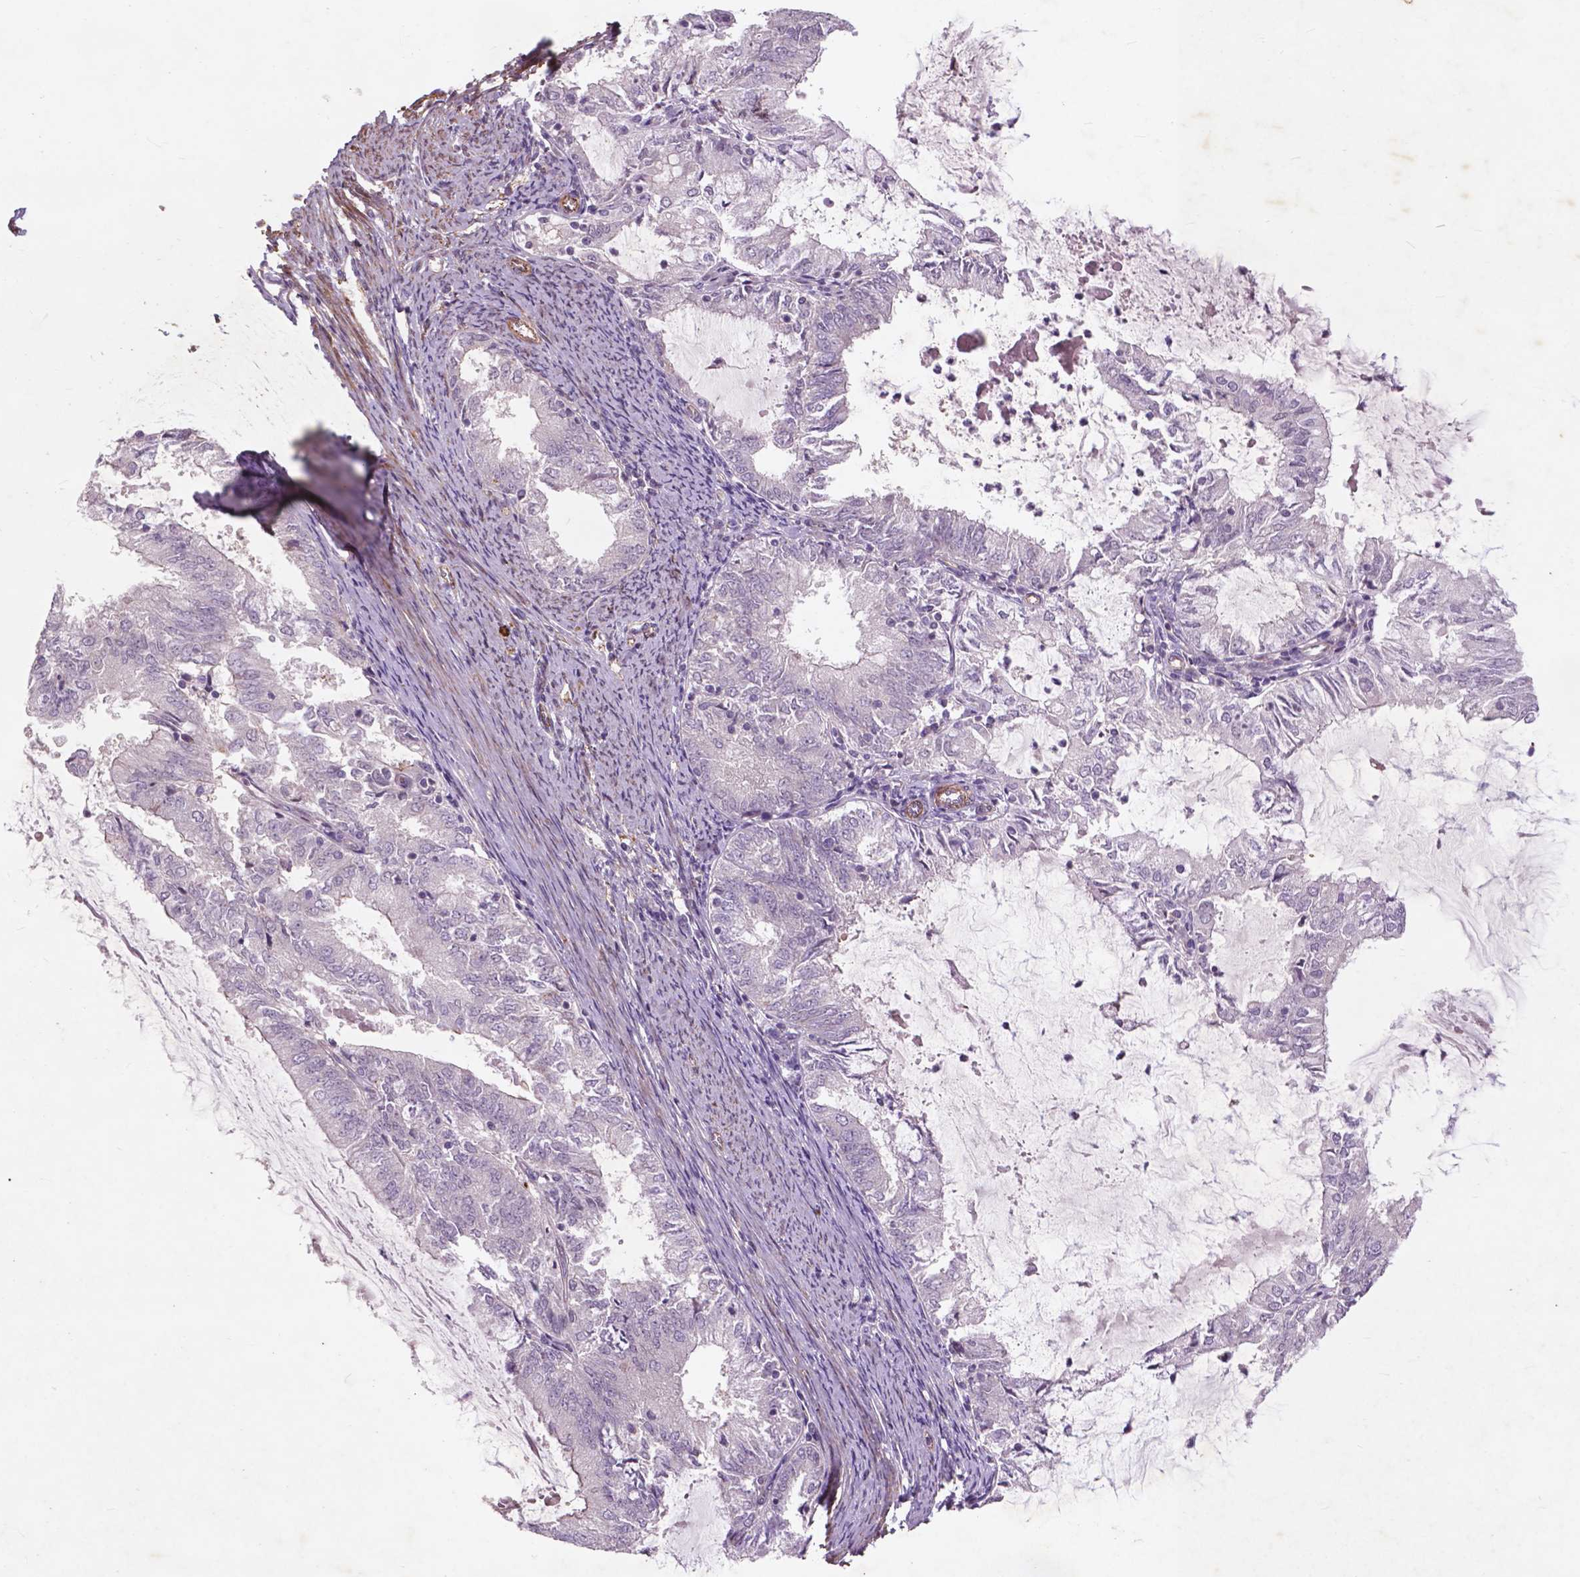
{"staining": {"intensity": "negative", "quantity": "none", "location": "none"}, "tissue": "endometrial cancer", "cell_type": "Tumor cells", "image_type": "cancer", "snomed": [{"axis": "morphology", "description": "Adenocarcinoma, NOS"}, {"axis": "topography", "description": "Endometrium"}], "caption": "A photomicrograph of human endometrial cancer is negative for staining in tumor cells.", "gene": "RFPL4B", "patient": {"sex": "female", "age": 57}}